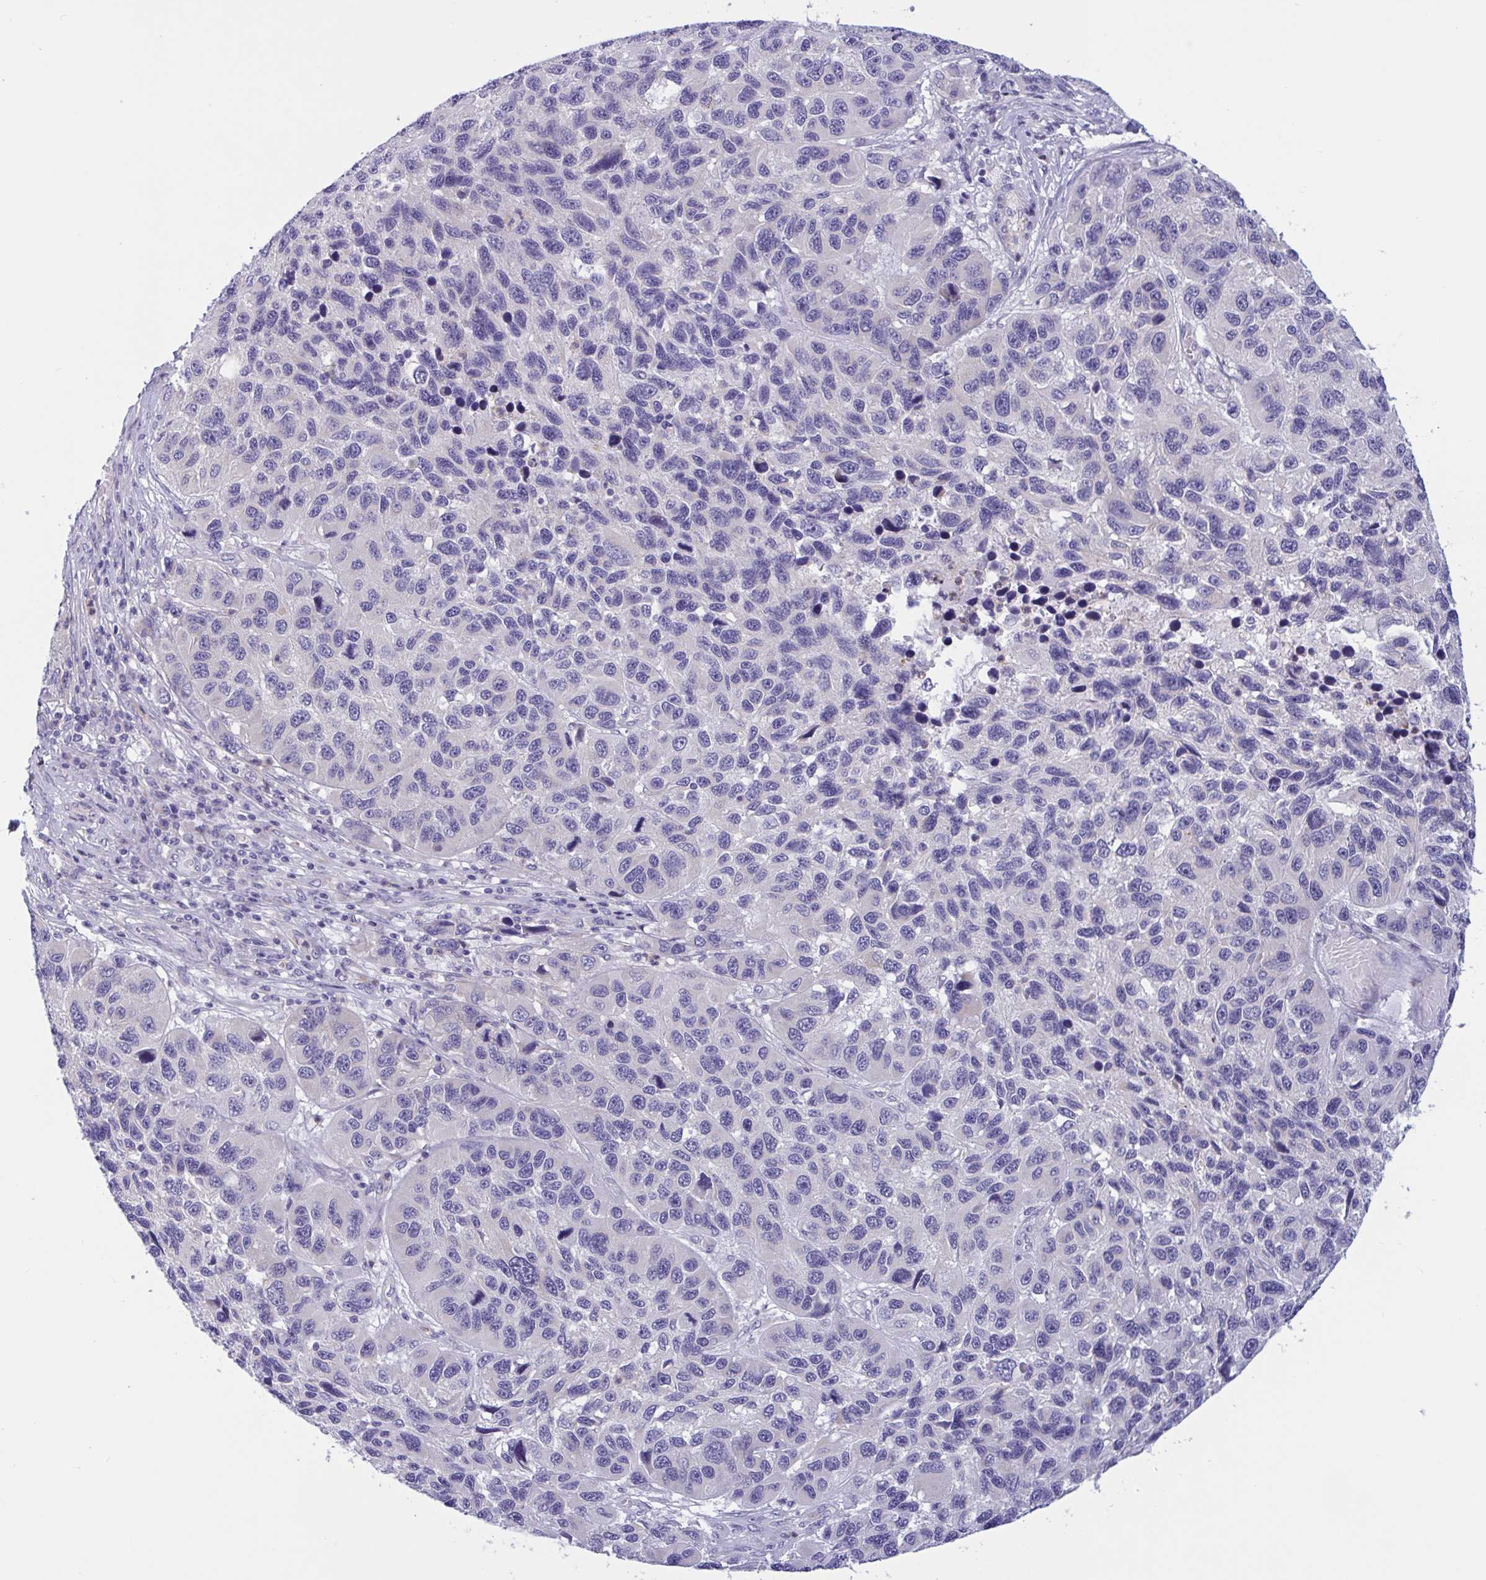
{"staining": {"intensity": "negative", "quantity": "none", "location": "none"}, "tissue": "melanoma", "cell_type": "Tumor cells", "image_type": "cancer", "snomed": [{"axis": "morphology", "description": "Malignant melanoma, NOS"}, {"axis": "topography", "description": "Skin"}], "caption": "Melanoma was stained to show a protein in brown. There is no significant staining in tumor cells.", "gene": "OXLD1", "patient": {"sex": "male", "age": 53}}